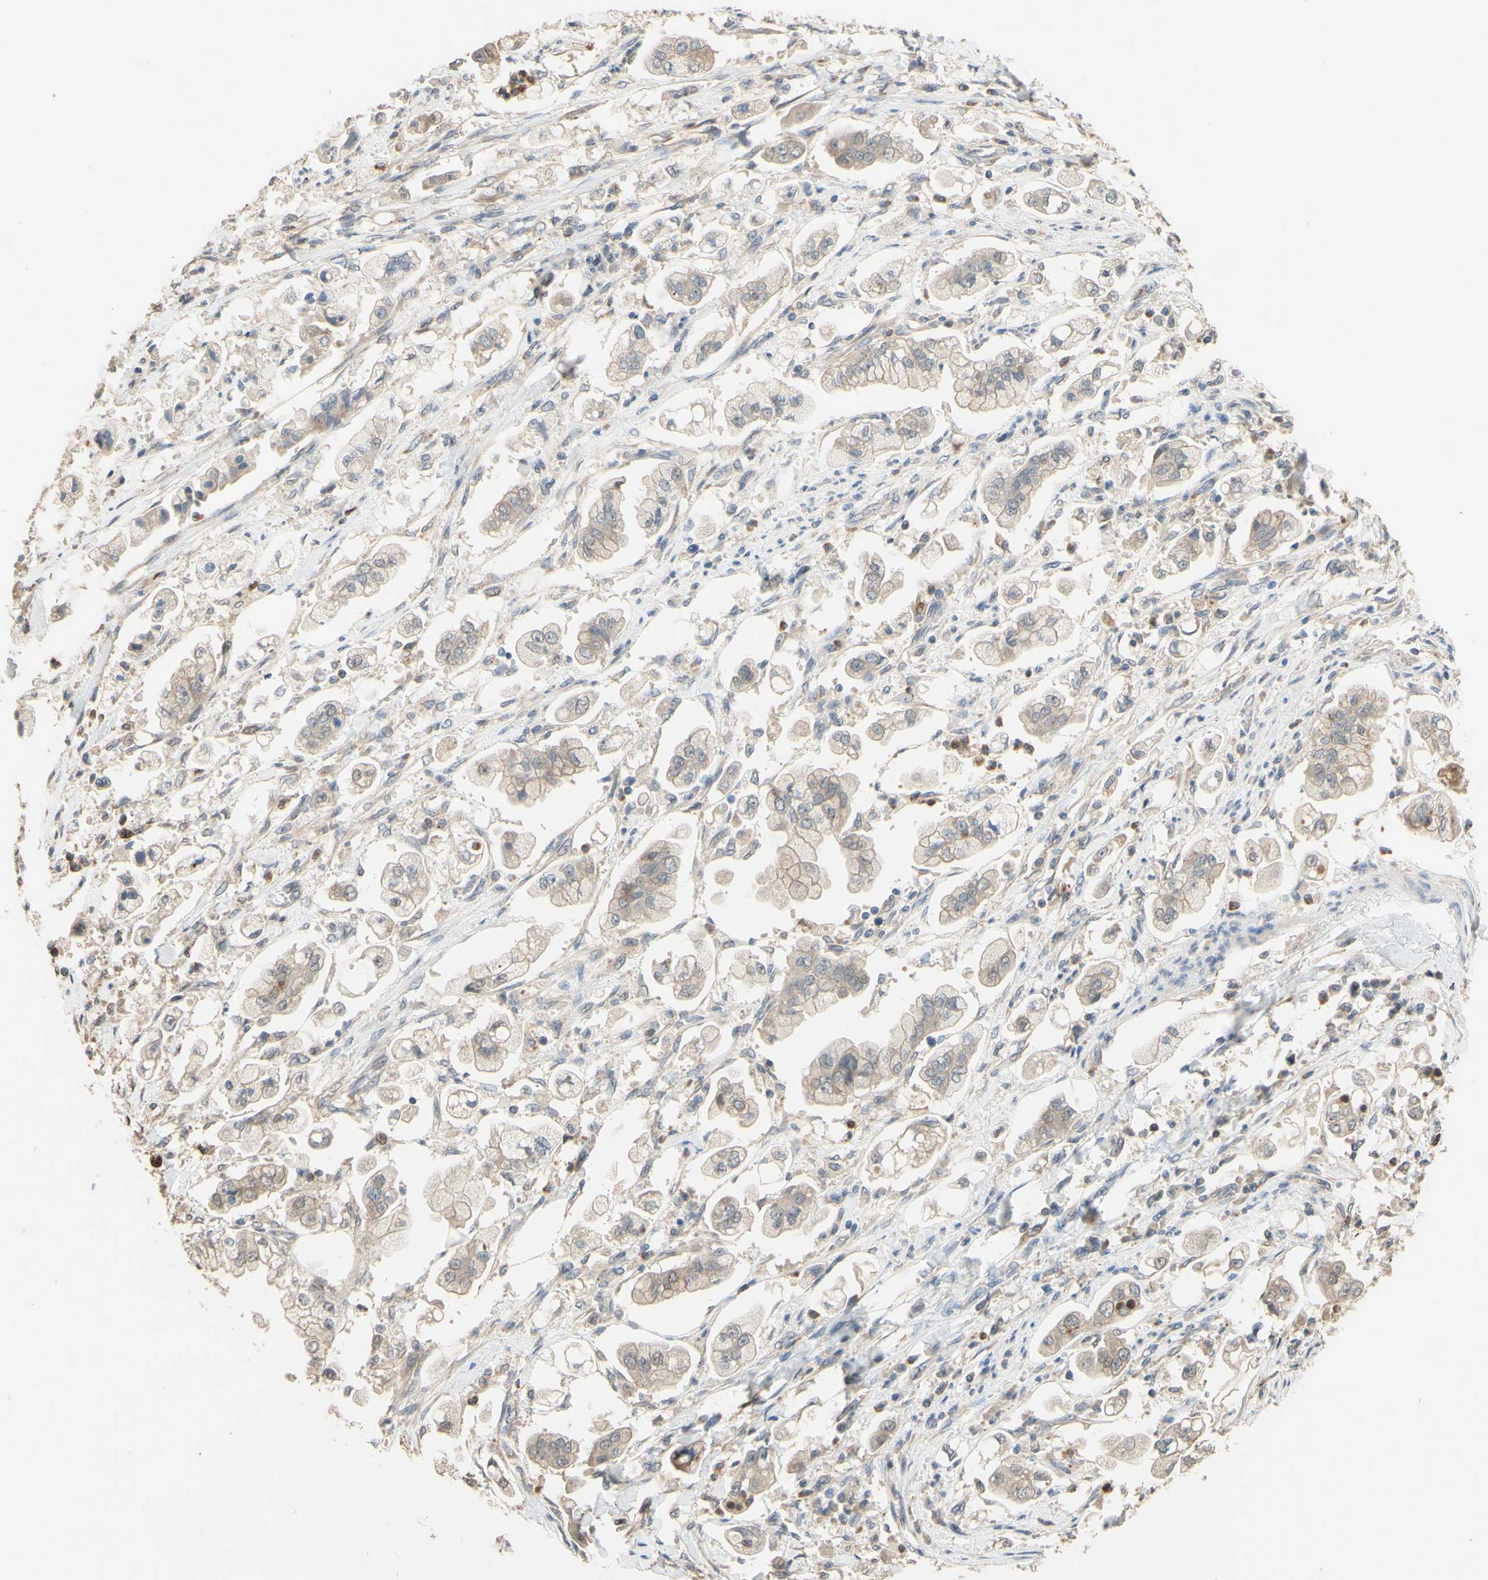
{"staining": {"intensity": "weak", "quantity": ">75%", "location": "cytoplasmic/membranous"}, "tissue": "stomach cancer", "cell_type": "Tumor cells", "image_type": "cancer", "snomed": [{"axis": "morphology", "description": "Adenocarcinoma, NOS"}, {"axis": "topography", "description": "Stomach"}], "caption": "A brown stain labels weak cytoplasmic/membranous staining of a protein in stomach cancer (adenocarcinoma) tumor cells.", "gene": "SMIM19", "patient": {"sex": "male", "age": 62}}